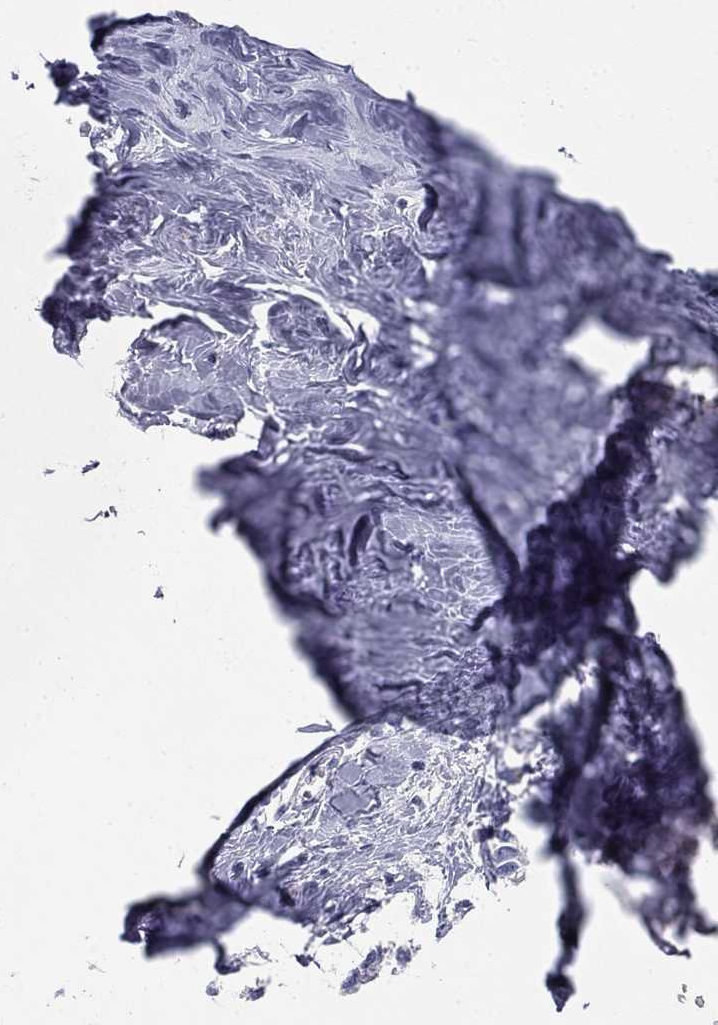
{"staining": {"intensity": "negative", "quantity": "none", "location": "none"}, "tissue": "breast cancer", "cell_type": "Tumor cells", "image_type": "cancer", "snomed": [{"axis": "morphology", "description": "Duct carcinoma"}, {"axis": "topography", "description": "Breast"}], "caption": "Immunohistochemistry of human invasive ductal carcinoma (breast) reveals no expression in tumor cells.", "gene": "ELAVL4", "patient": {"sex": "female", "age": 83}}